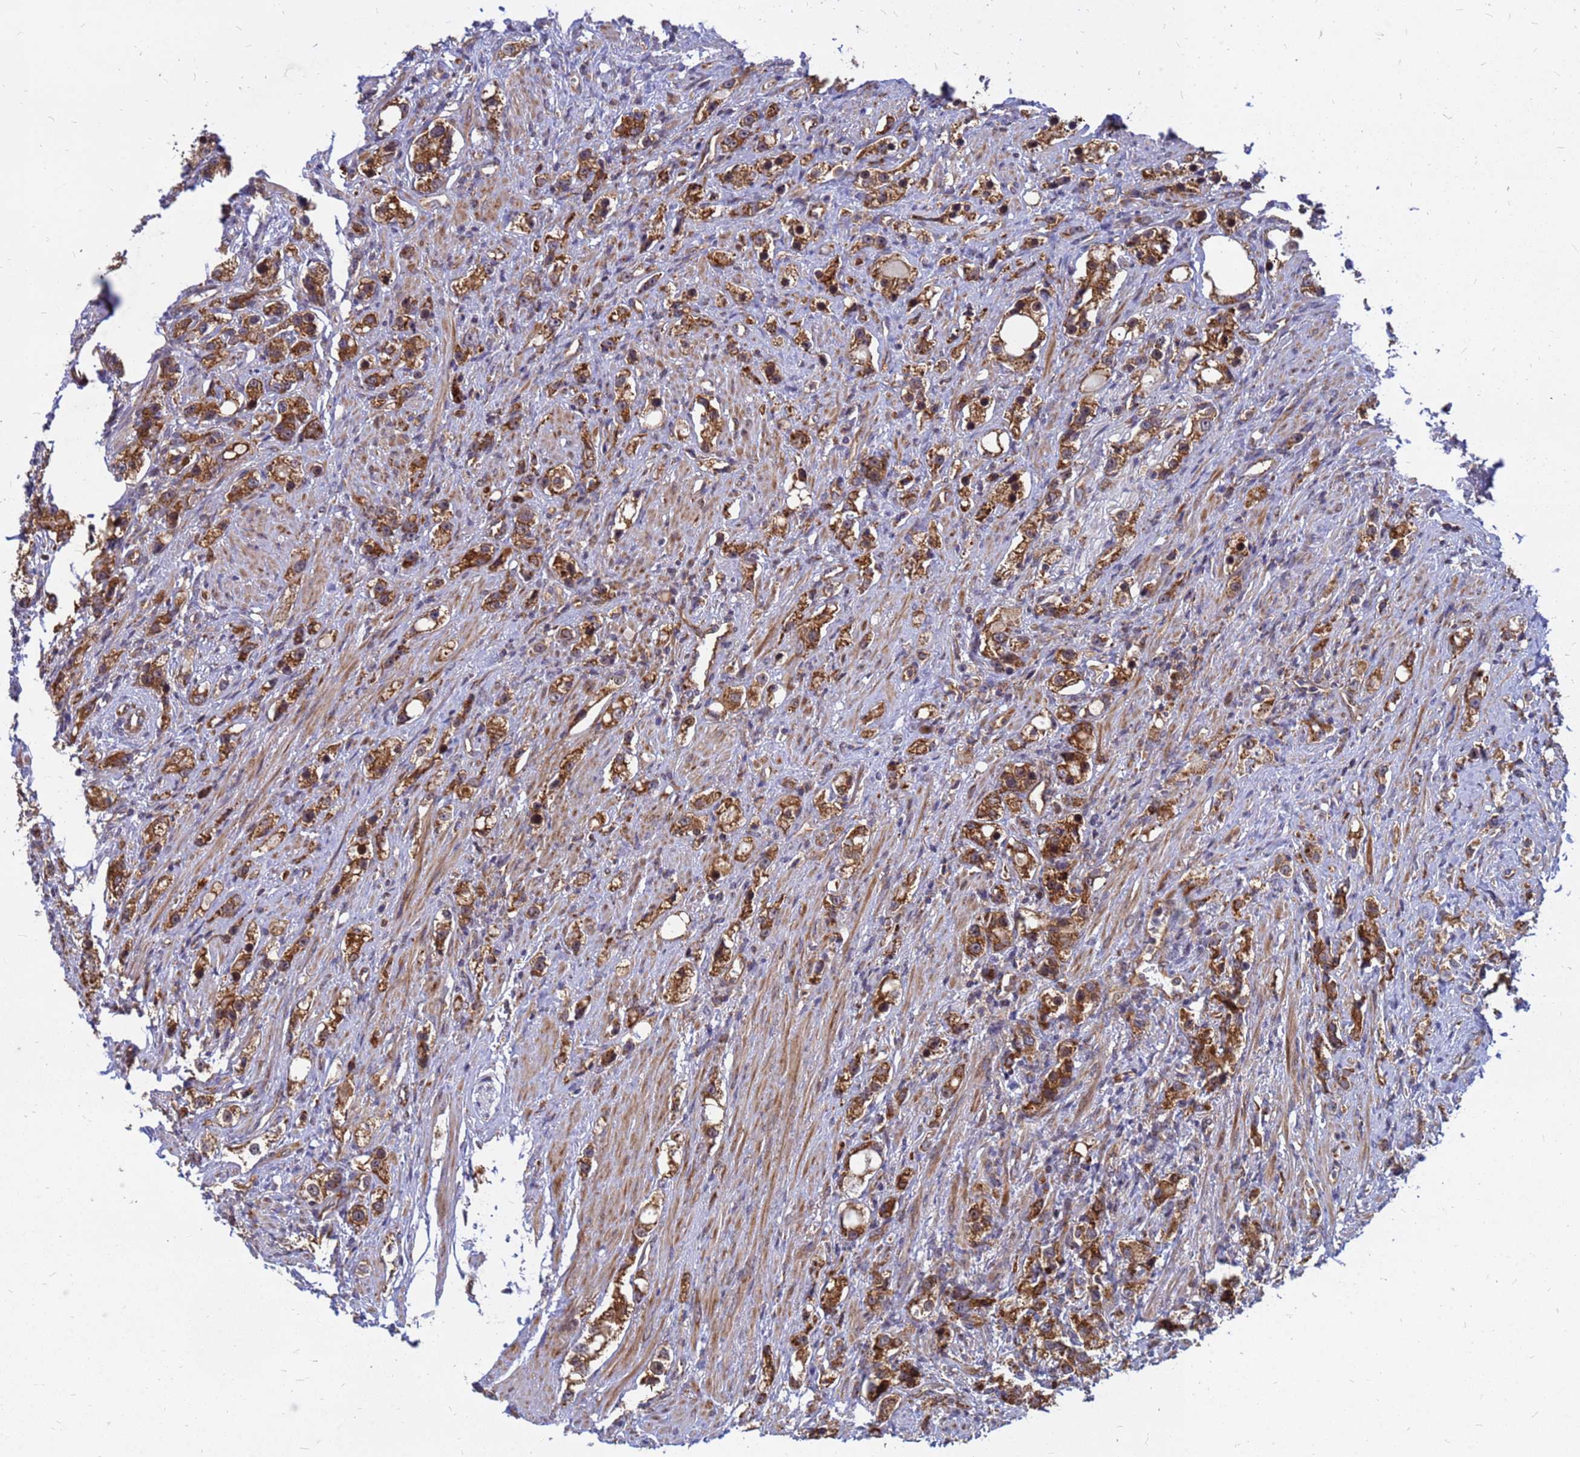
{"staining": {"intensity": "strong", "quantity": ">75%", "location": "cytoplasmic/membranous"}, "tissue": "prostate cancer", "cell_type": "Tumor cells", "image_type": "cancer", "snomed": [{"axis": "morphology", "description": "Adenocarcinoma, High grade"}, {"axis": "topography", "description": "Prostate"}], "caption": "Protein expression analysis of human prostate cancer (adenocarcinoma (high-grade)) reveals strong cytoplasmic/membranous expression in about >75% of tumor cells.", "gene": "RPL8", "patient": {"sex": "male", "age": 63}}